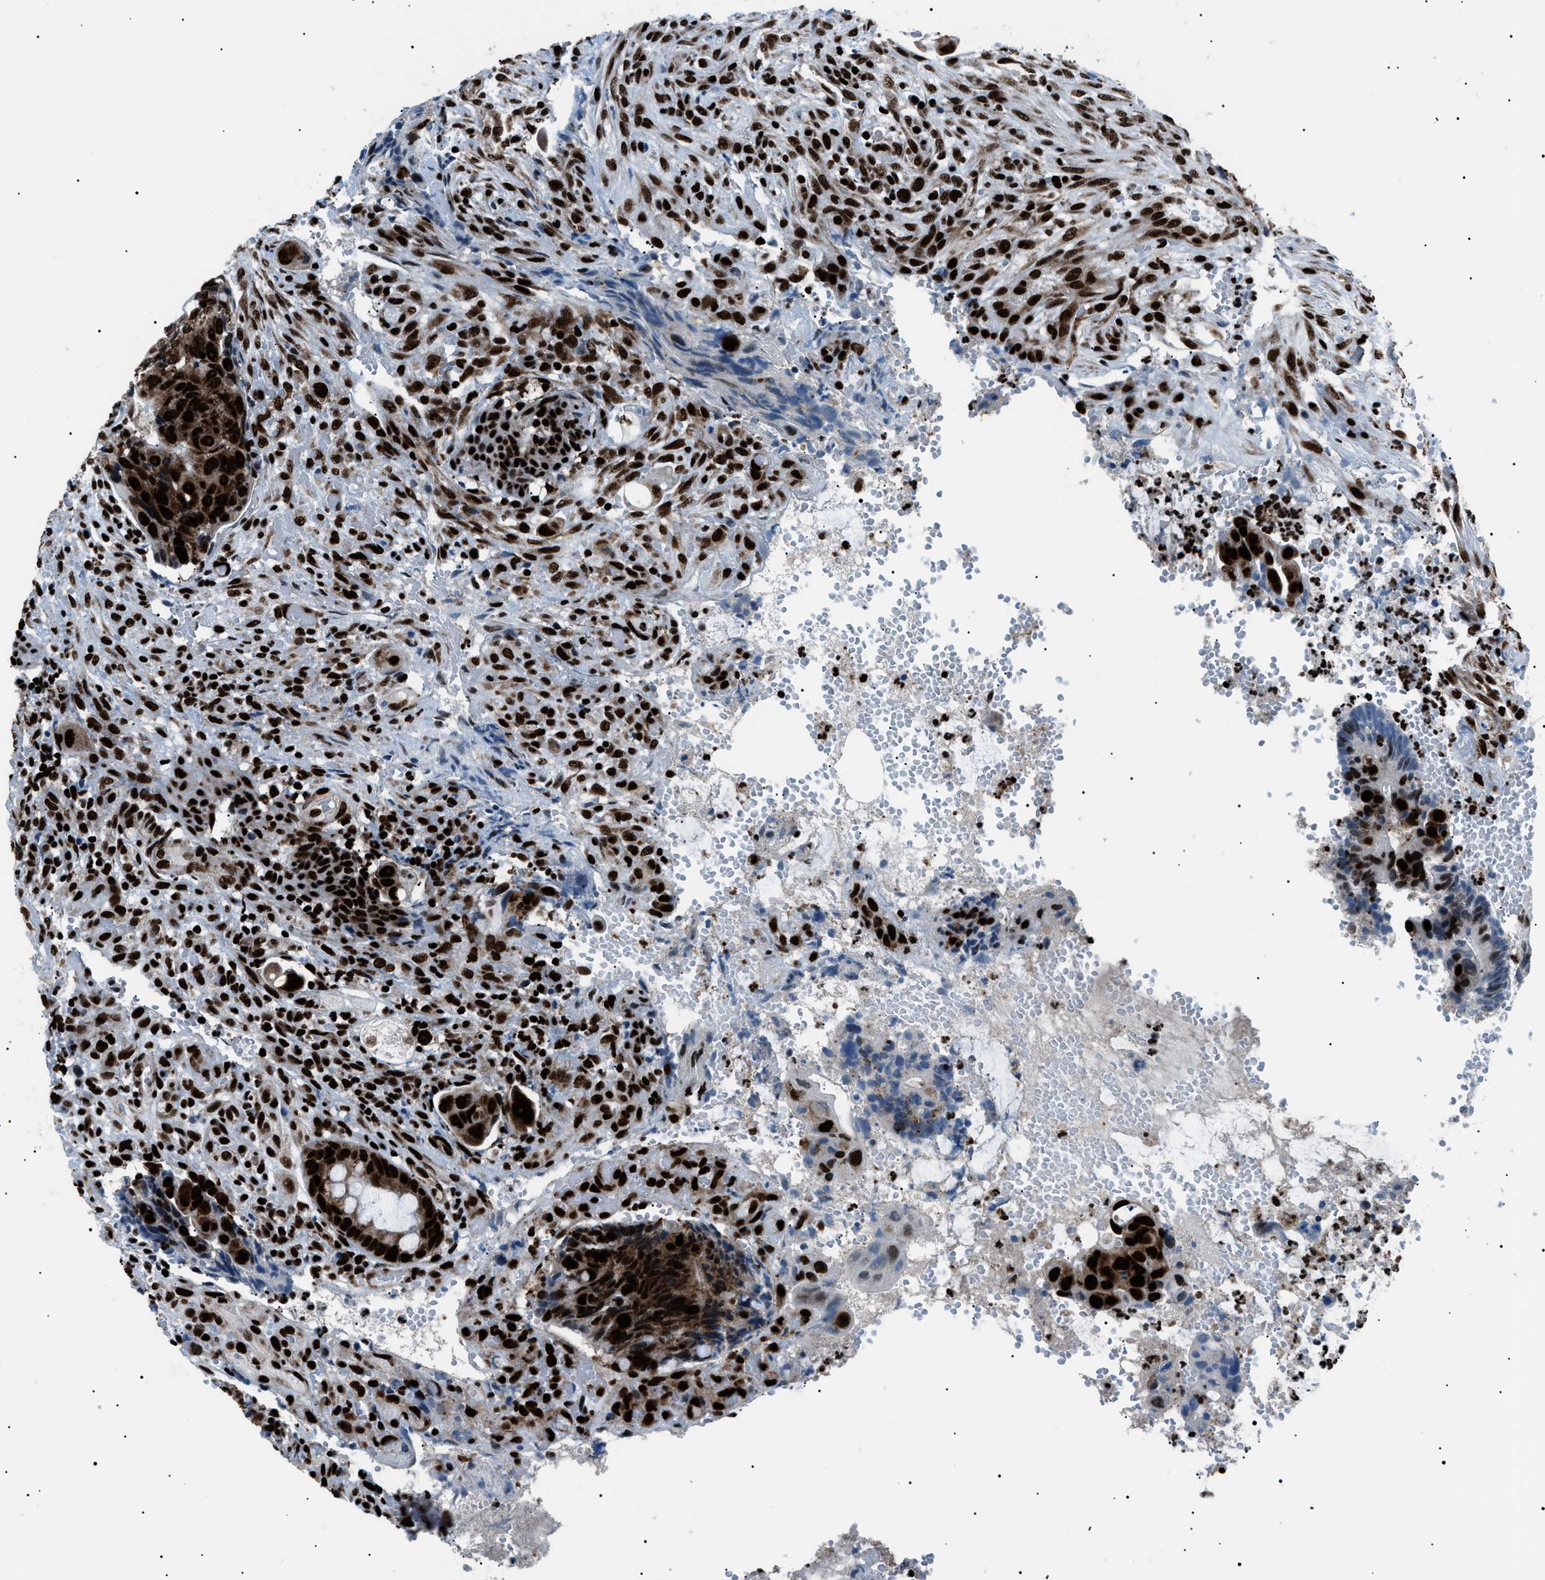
{"staining": {"intensity": "strong", "quantity": ">75%", "location": "cytoplasmic/membranous,nuclear"}, "tissue": "colorectal cancer", "cell_type": "Tumor cells", "image_type": "cancer", "snomed": [{"axis": "morphology", "description": "Adenocarcinoma, NOS"}, {"axis": "topography", "description": "Colon"}], "caption": "Immunohistochemistry (IHC) of colorectal cancer (adenocarcinoma) shows high levels of strong cytoplasmic/membranous and nuclear expression in about >75% of tumor cells.", "gene": "HNRNPK", "patient": {"sex": "female", "age": 57}}